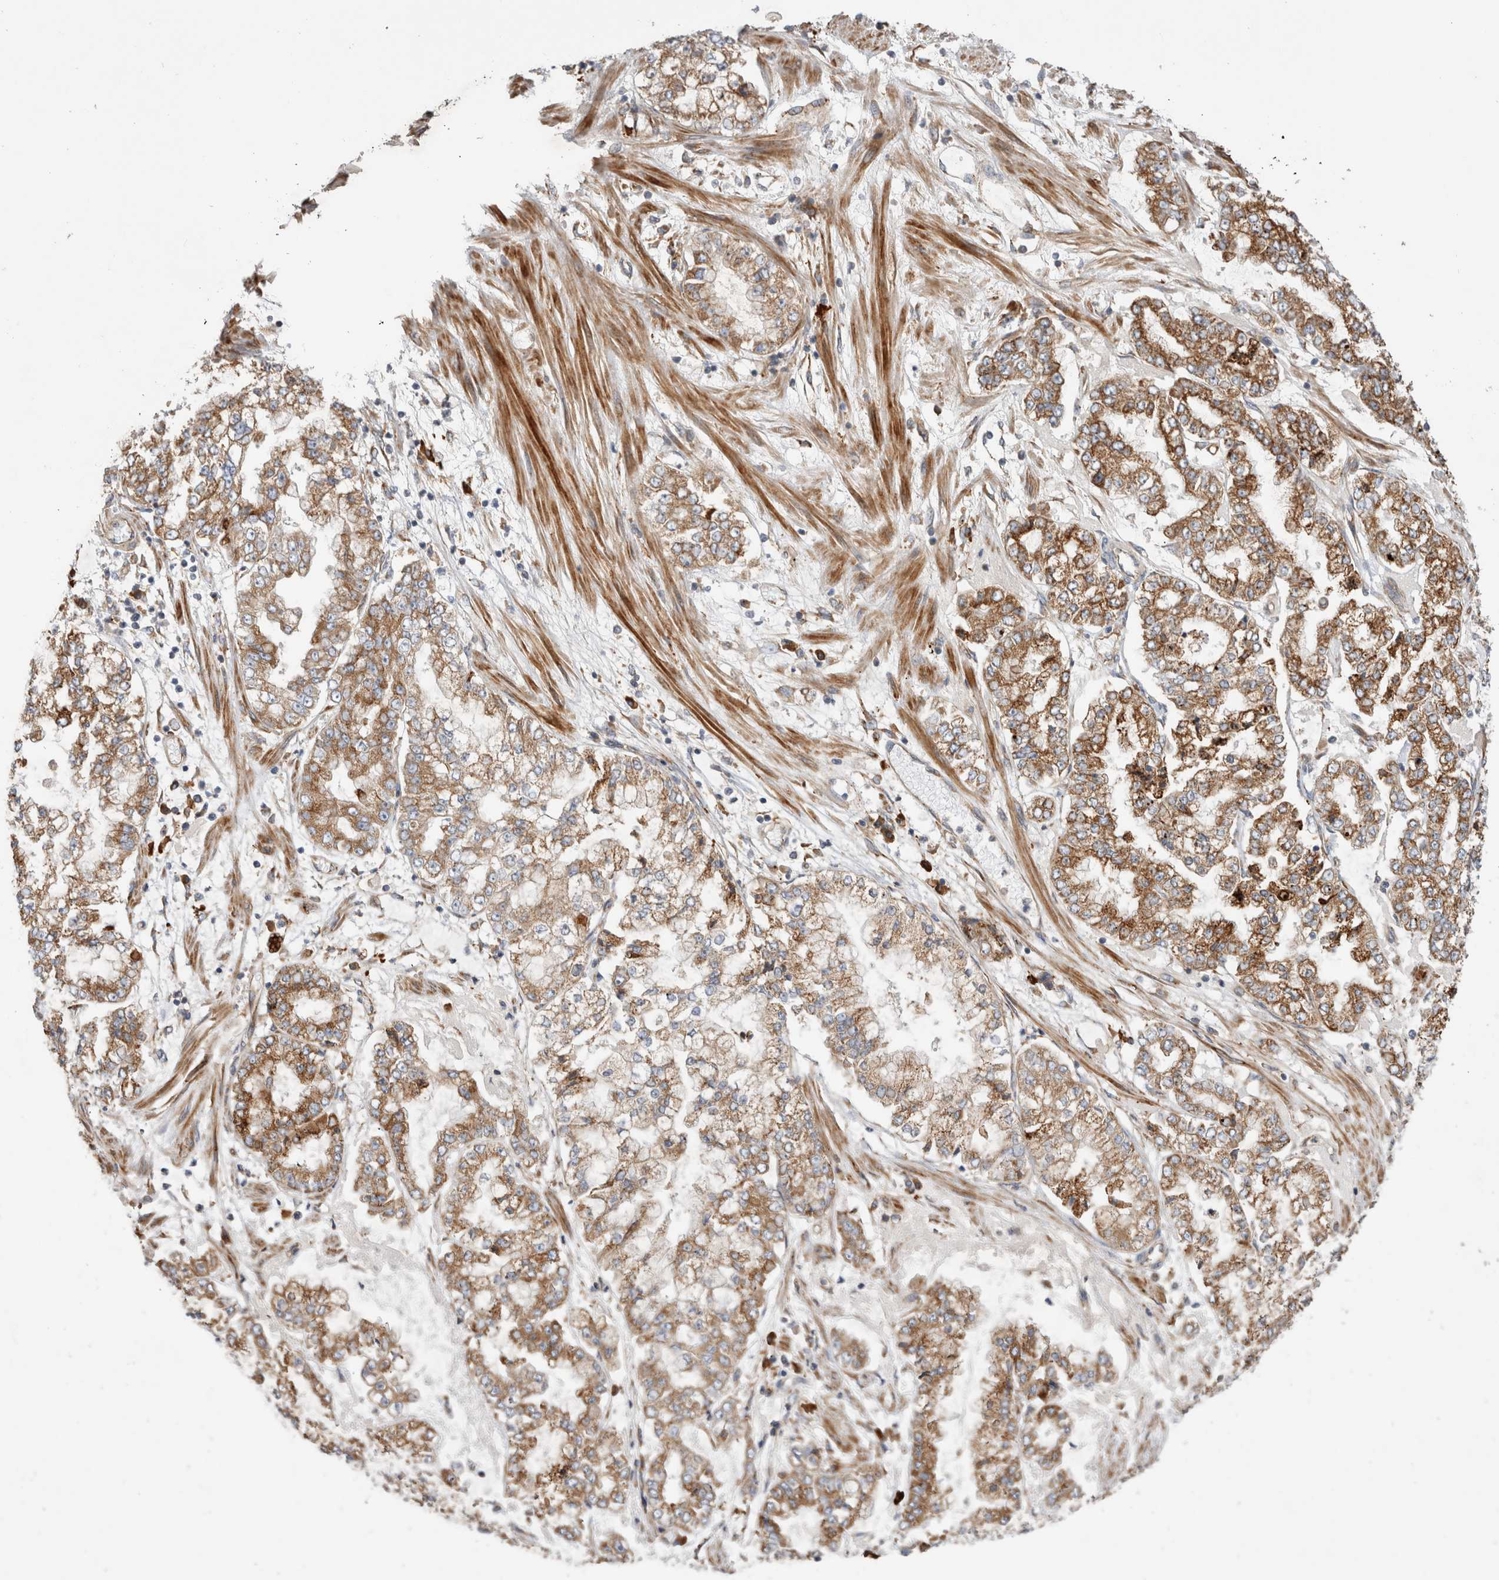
{"staining": {"intensity": "moderate", "quantity": ">75%", "location": "cytoplasmic/membranous"}, "tissue": "stomach cancer", "cell_type": "Tumor cells", "image_type": "cancer", "snomed": [{"axis": "morphology", "description": "Adenocarcinoma, NOS"}, {"axis": "topography", "description": "Stomach"}], "caption": "An image of human stomach cancer (adenocarcinoma) stained for a protein reveals moderate cytoplasmic/membranous brown staining in tumor cells. (DAB (3,3'-diaminobenzidine) = brown stain, brightfield microscopy at high magnification).", "gene": "PDCD10", "patient": {"sex": "male", "age": 76}}